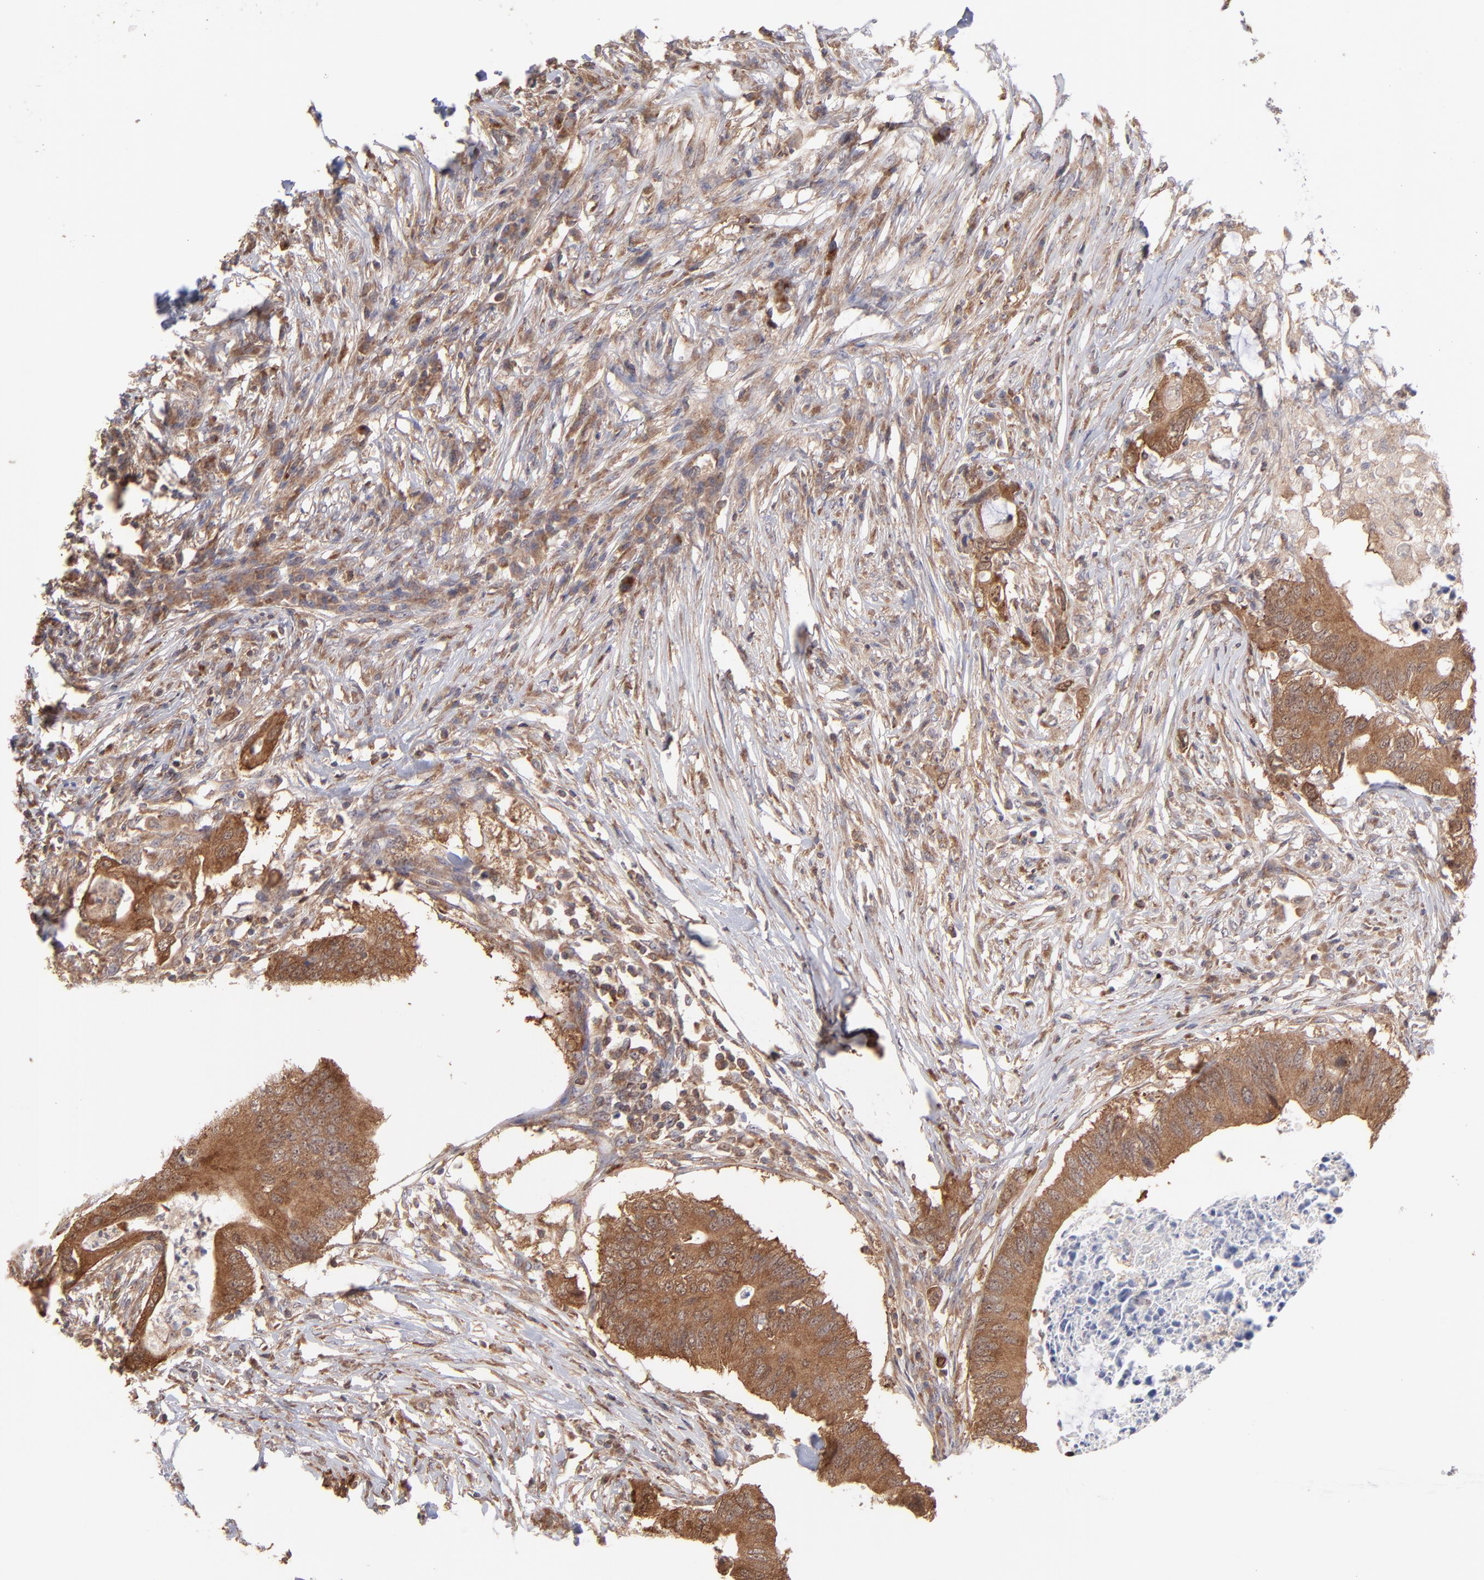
{"staining": {"intensity": "moderate", "quantity": ">75%", "location": "cytoplasmic/membranous"}, "tissue": "colorectal cancer", "cell_type": "Tumor cells", "image_type": "cancer", "snomed": [{"axis": "morphology", "description": "Adenocarcinoma, NOS"}, {"axis": "topography", "description": "Colon"}], "caption": "Human colorectal cancer stained with a protein marker demonstrates moderate staining in tumor cells.", "gene": "MAPRE1", "patient": {"sex": "male", "age": 71}}